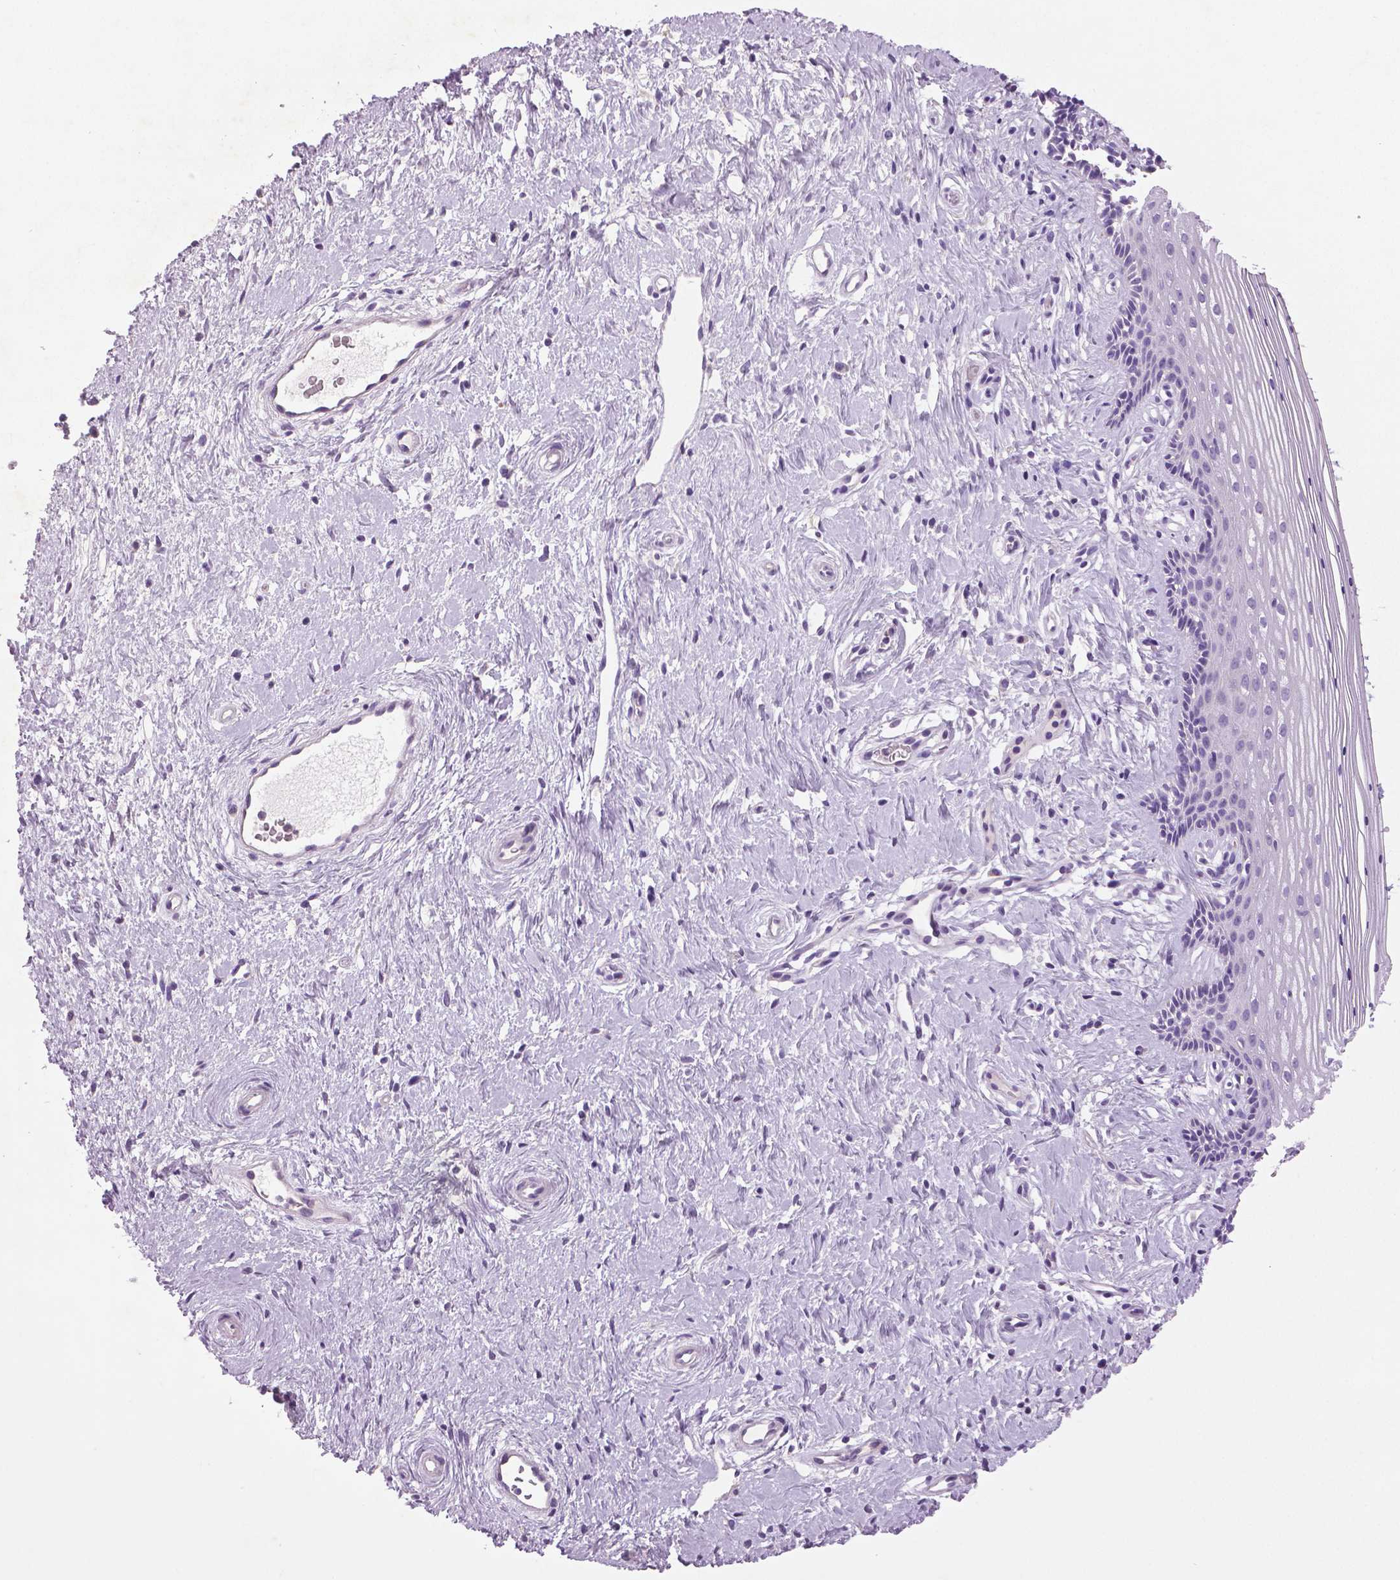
{"staining": {"intensity": "negative", "quantity": "none", "location": "none"}, "tissue": "vagina", "cell_type": "Squamous epithelial cells", "image_type": "normal", "snomed": [{"axis": "morphology", "description": "Normal tissue, NOS"}, {"axis": "topography", "description": "Vagina"}], "caption": "Histopathology image shows no protein staining in squamous epithelial cells of benign vagina.", "gene": "DNAH12", "patient": {"sex": "female", "age": 42}}